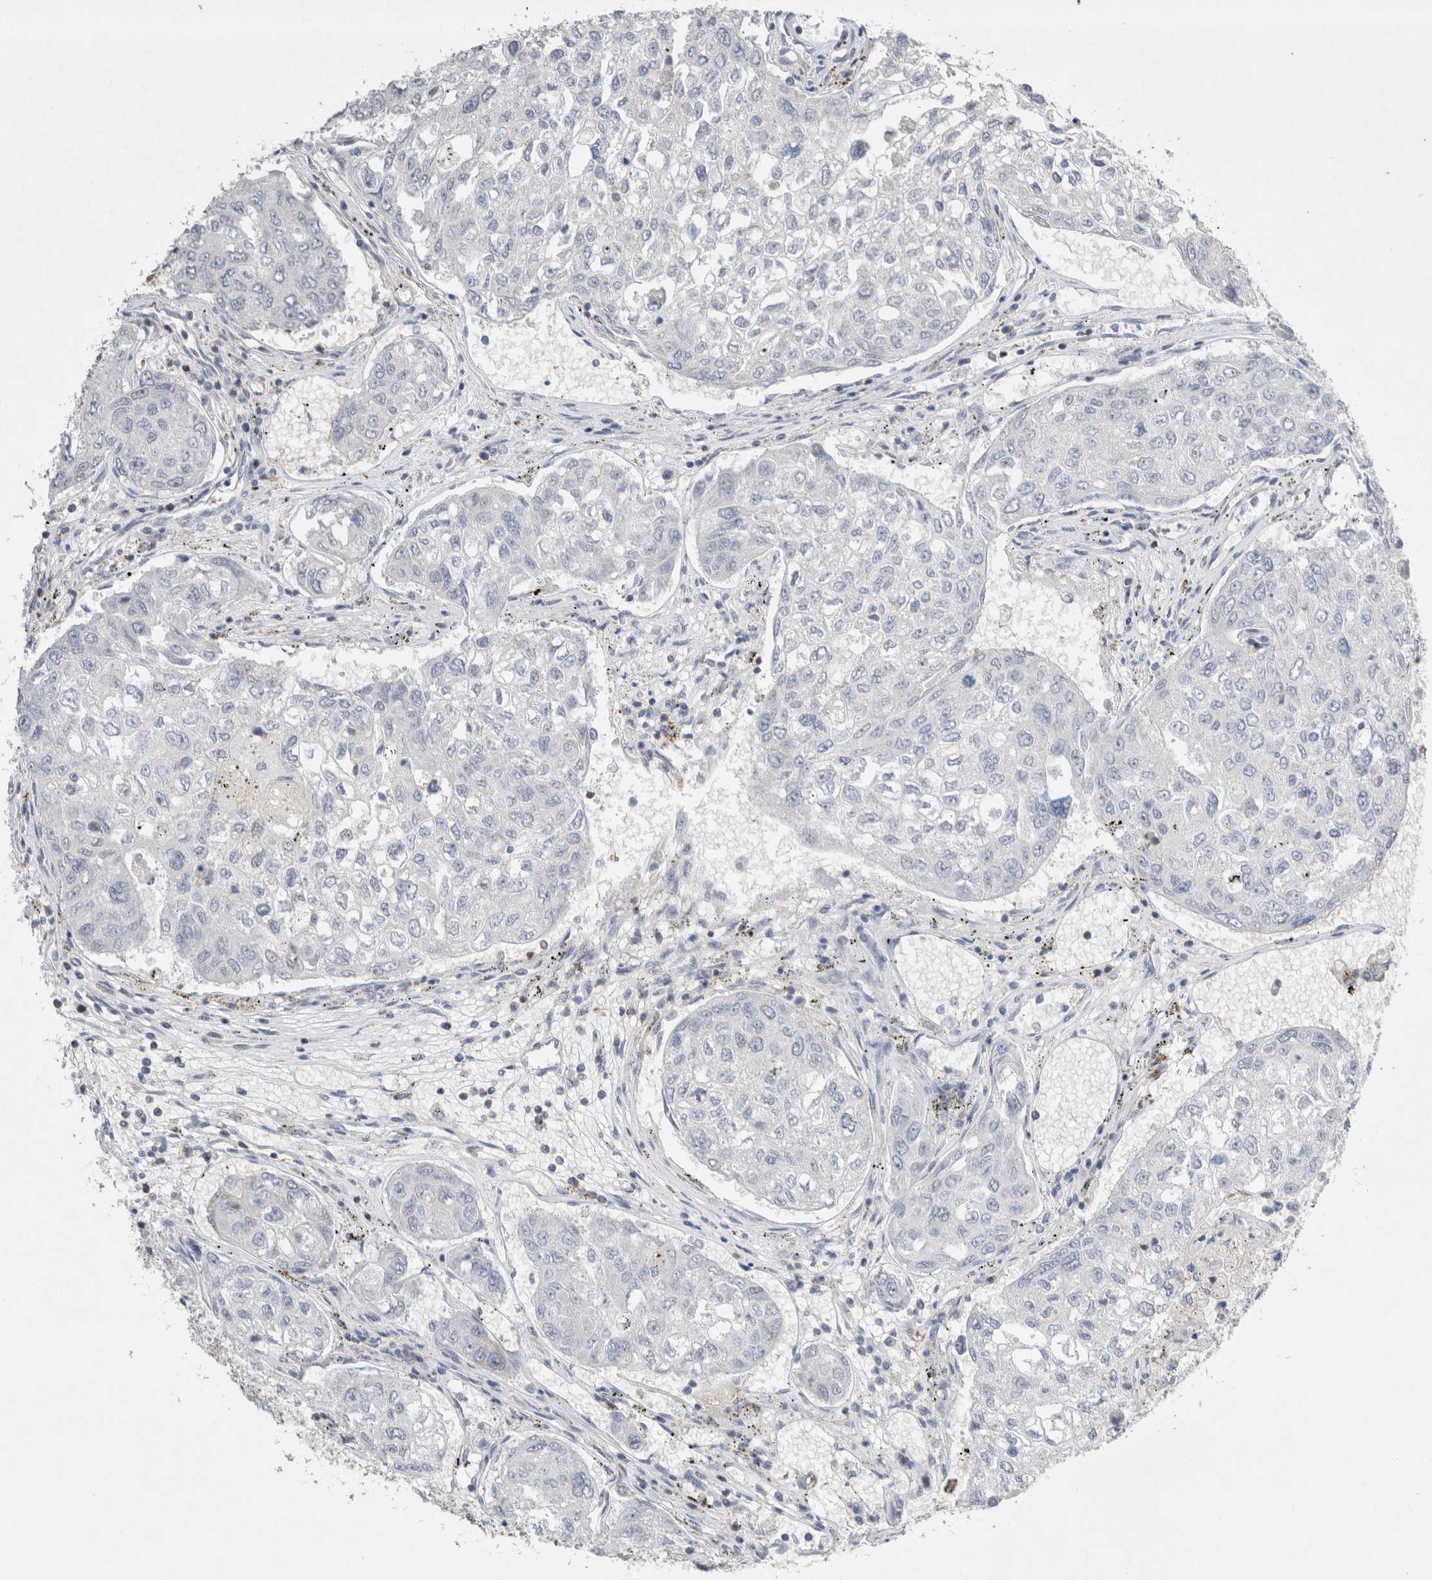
{"staining": {"intensity": "negative", "quantity": "none", "location": "none"}, "tissue": "urothelial cancer", "cell_type": "Tumor cells", "image_type": "cancer", "snomed": [{"axis": "morphology", "description": "Urothelial carcinoma, High grade"}, {"axis": "topography", "description": "Lymph node"}, {"axis": "topography", "description": "Urinary bladder"}], "caption": "This micrograph is of urothelial cancer stained with immunohistochemistry (IHC) to label a protein in brown with the nuclei are counter-stained blue. There is no positivity in tumor cells. (IHC, brightfield microscopy, high magnification).", "gene": "ZNF23", "patient": {"sex": "male", "age": 51}}